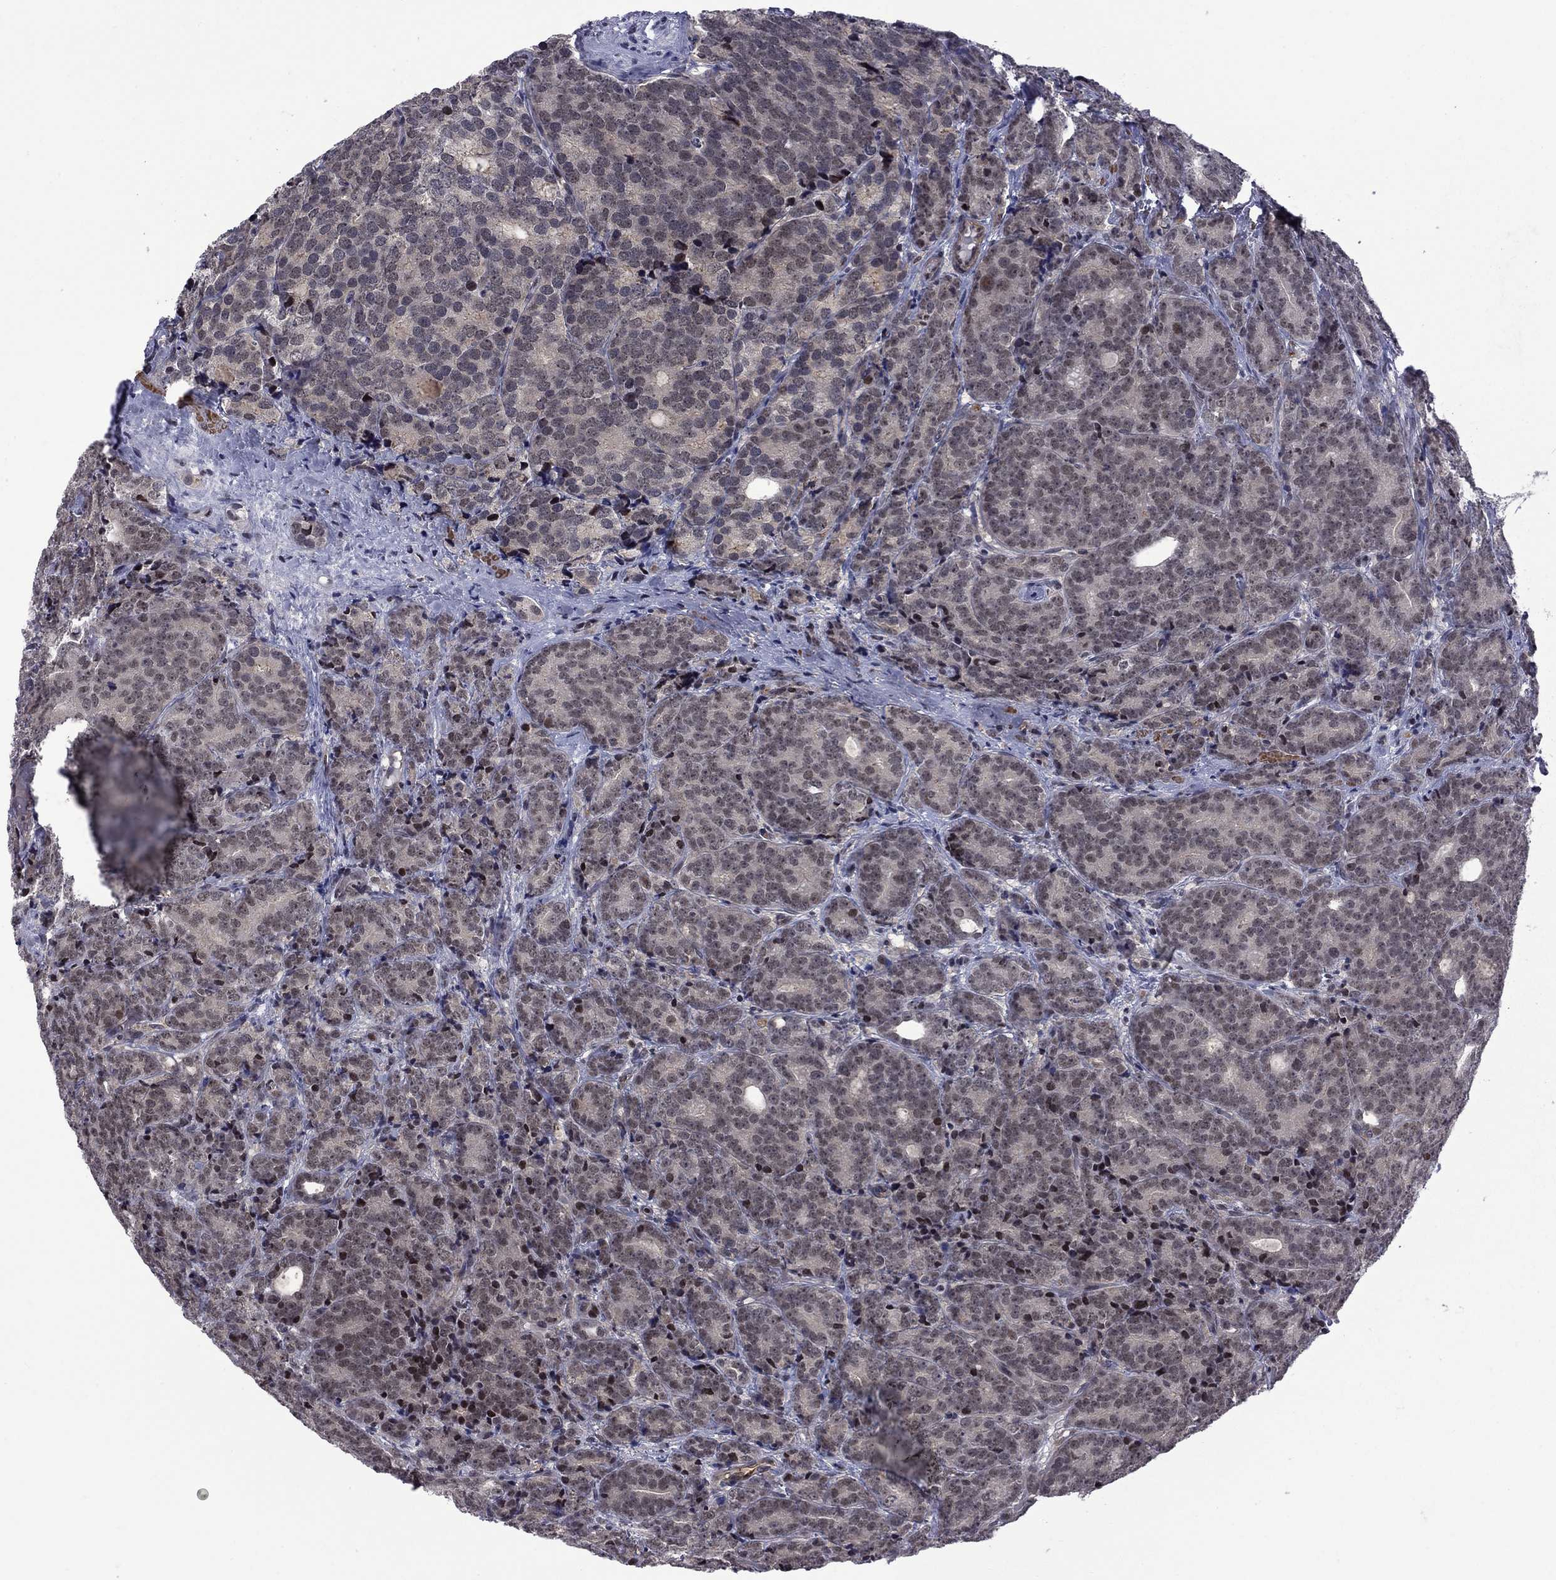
{"staining": {"intensity": "negative", "quantity": "none", "location": "none"}, "tissue": "prostate cancer", "cell_type": "Tumor cells", "image_type": "cancer", "snomed": [{"axis": "morphology", "description": "Adenocarcinoma, NOS"}, {"axis": "topography", "description": "Prostate"}], "caption": "Tumor cells are negative for brown protein staining in prostate cancer (adenocarcinoma). The staining was performed using DAB (3,3'-diaminobenzidine) to visualize the protein expression in brown, while the nuclei were stained in blue with hematoxylin (Magnification: 20x).", "gene": "BRF1", "patient": {"sex": "male", "age": 71}}